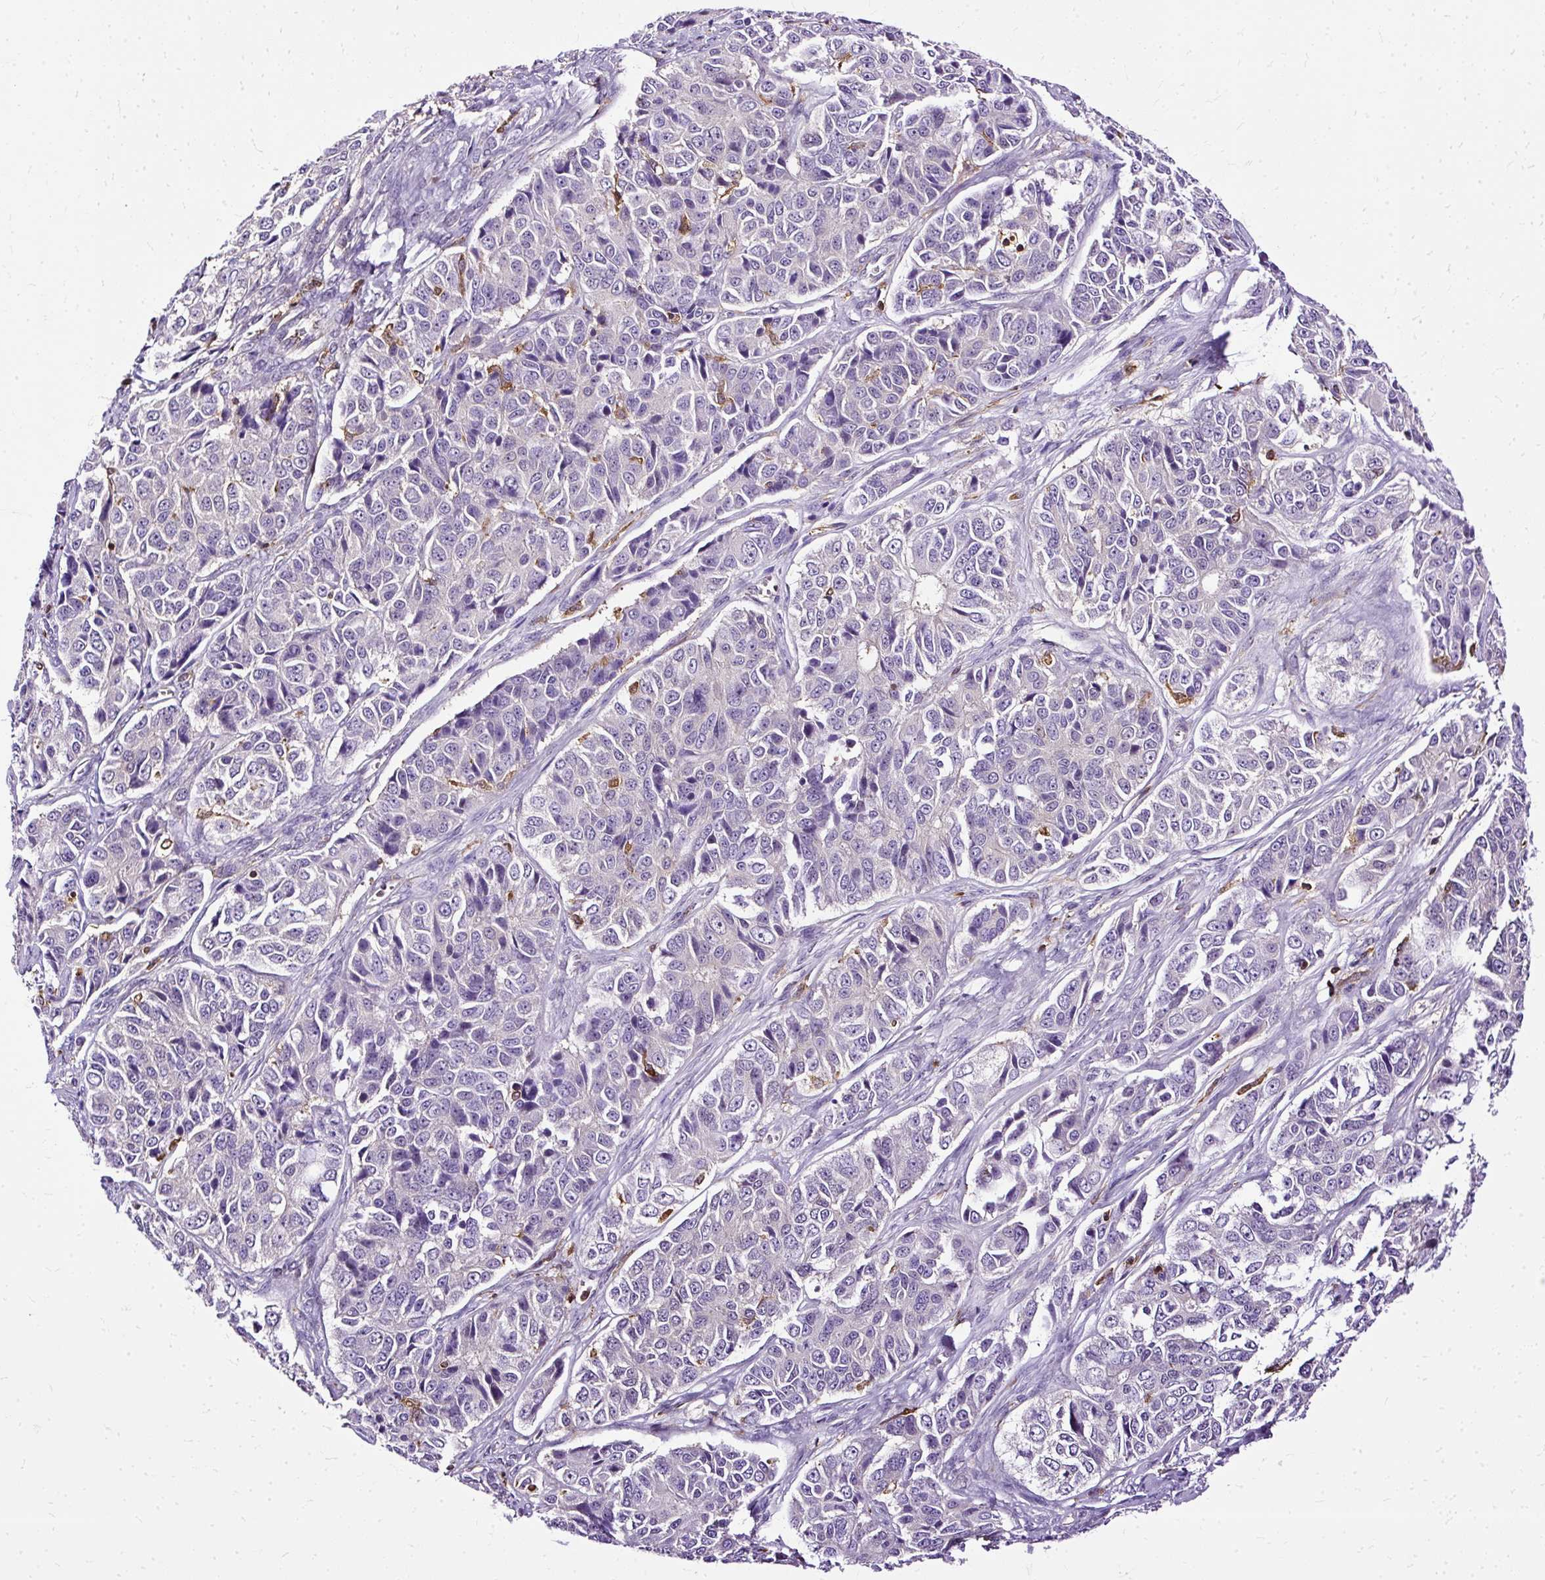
{"staining": {"intensity": "negative", "quantity": "none", "location": "none"}, "tissue": "ovarian cancer", "cell_type": "Tumor cells", "image_type": "cancer", "snomed": [{"axis": "morphology", "description": "Carcinoma, endometroid"}, {"axis": "topography", "description": "Ovary"}], "caption": "Ovarian cancer was stained to show a protein in brown. There is no significant positivity in tumor cells.", "gene": "TWF2", "patient": {"sex": "female", "age": 51}}